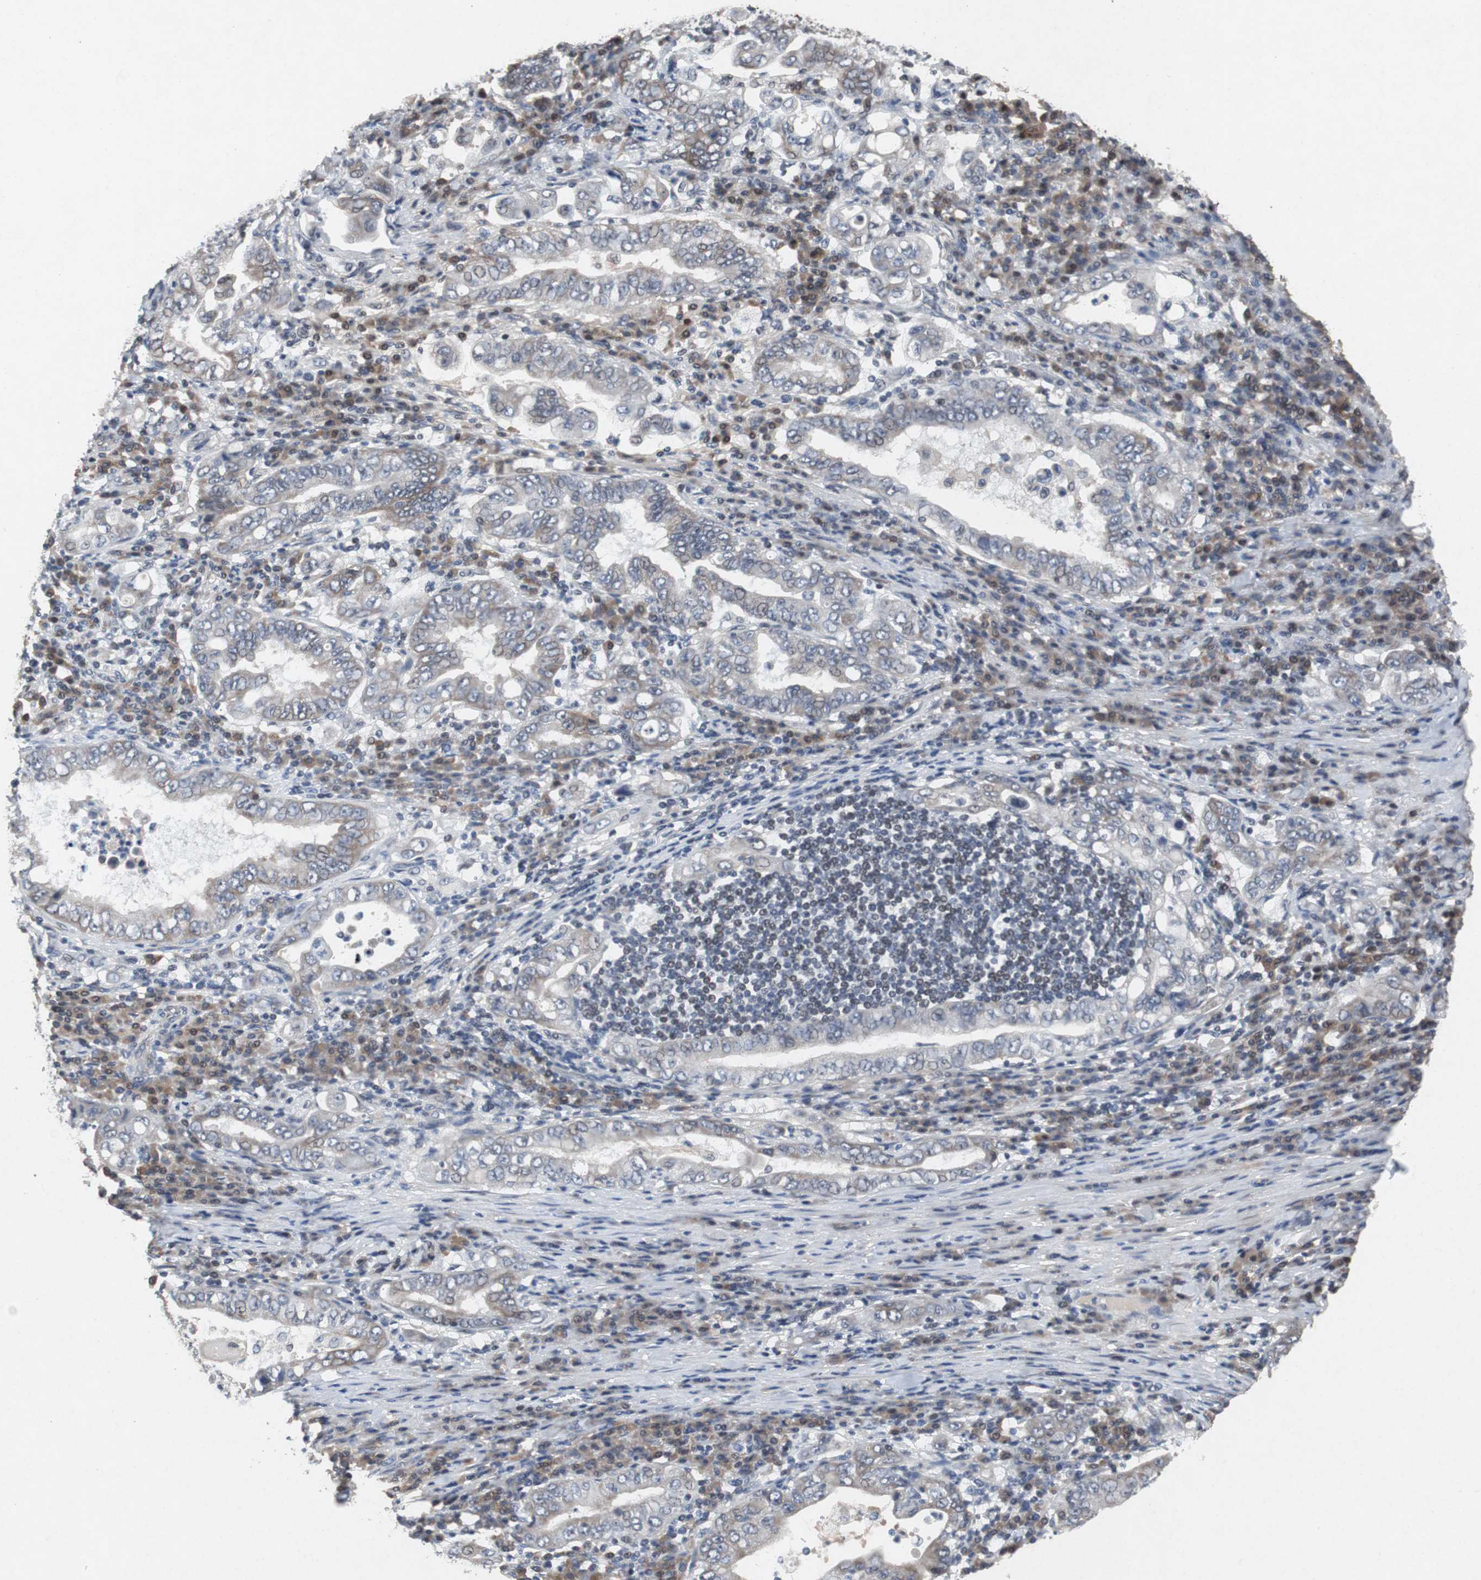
{"staining": {"intensity": "weak", "quantity": "<25%", "location": "cytoplasmic/membranous"}, "tissue": "stomach cancer", "cell_type": "Tumor cells", "image_type": "cancer", "snomed": [{"axis": "morphology", "description": "Normal tissue, NOS"}, {"axis": "morphology", "description": "Adenocarcinoma, NOS"}, {"axis": "topography", "description": "Esophagus"}, {"axis": "topography", "description": "Stomach, upper"}, {"axis": "topography", "description": "Peripheral nerve tissue"}], "caption": "This is an immunohistochemistry (IHC) micrograph of human adenocarcinoma (stomach). There is no positivity in tumor cells.", "gene": "TP63", "patient": {"sex": "male", "age": 62}}